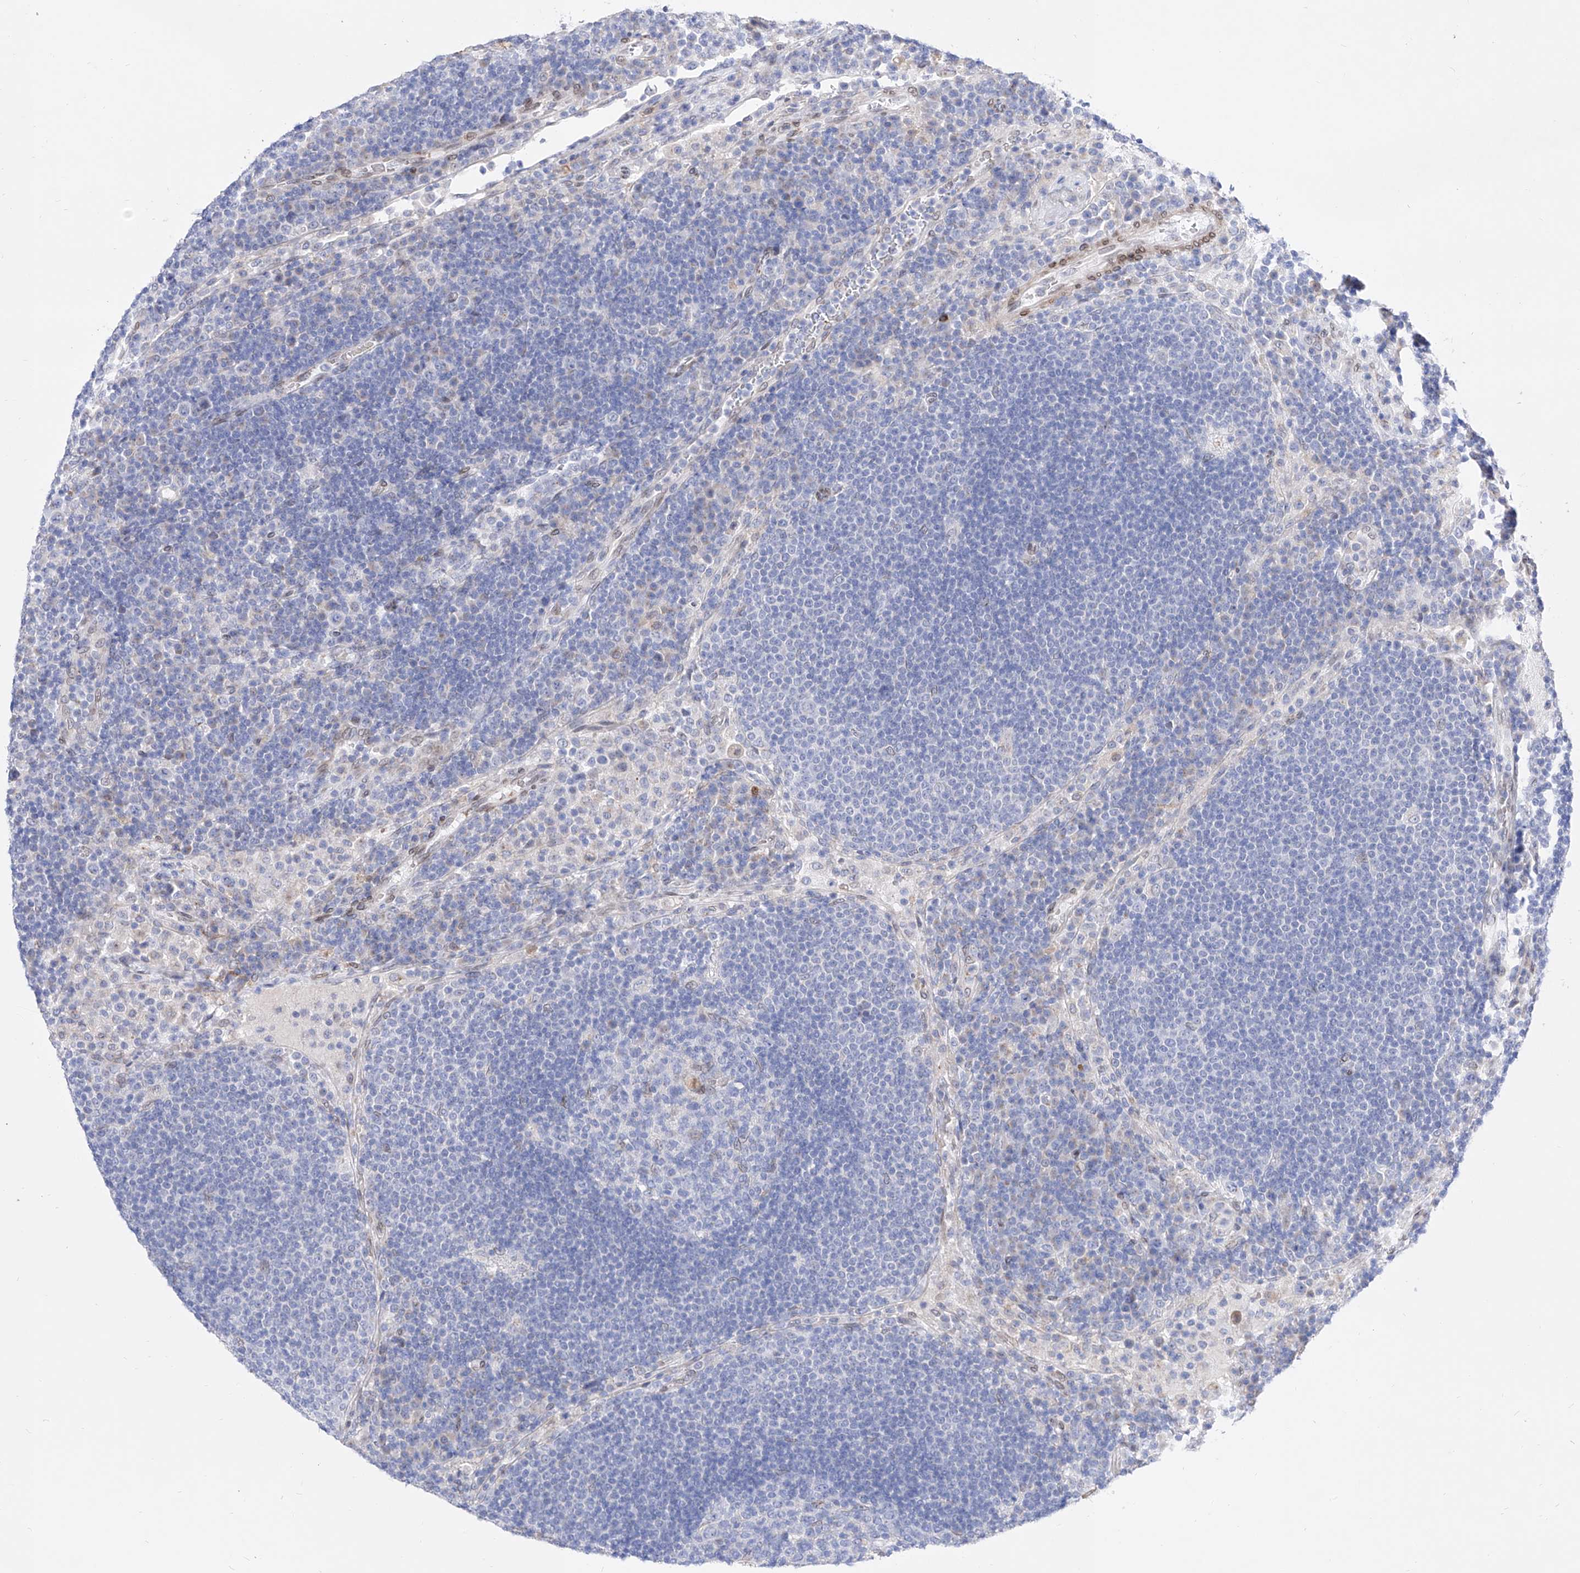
{"staining": {"intensity": "negative", "quantity": "none", "location": "none"}, "tissue": "lymph node", "cell_type": "Germinal center cells", "image_type": "normal", "snomed": [{"axis": "morphology", "description": "Normal tissue, NOS"}, {"axis": "topography", "description": "Lymph node"}], "caption": "The micrograph shows no significant staining in germinal center cells of lymph node. (DAB (3,3'-diaminobenzidine) immunohistochemistry (IHC), high magnification).", "gene": "LCLAT1", "patient": {"sex": "female", "age": 53}}